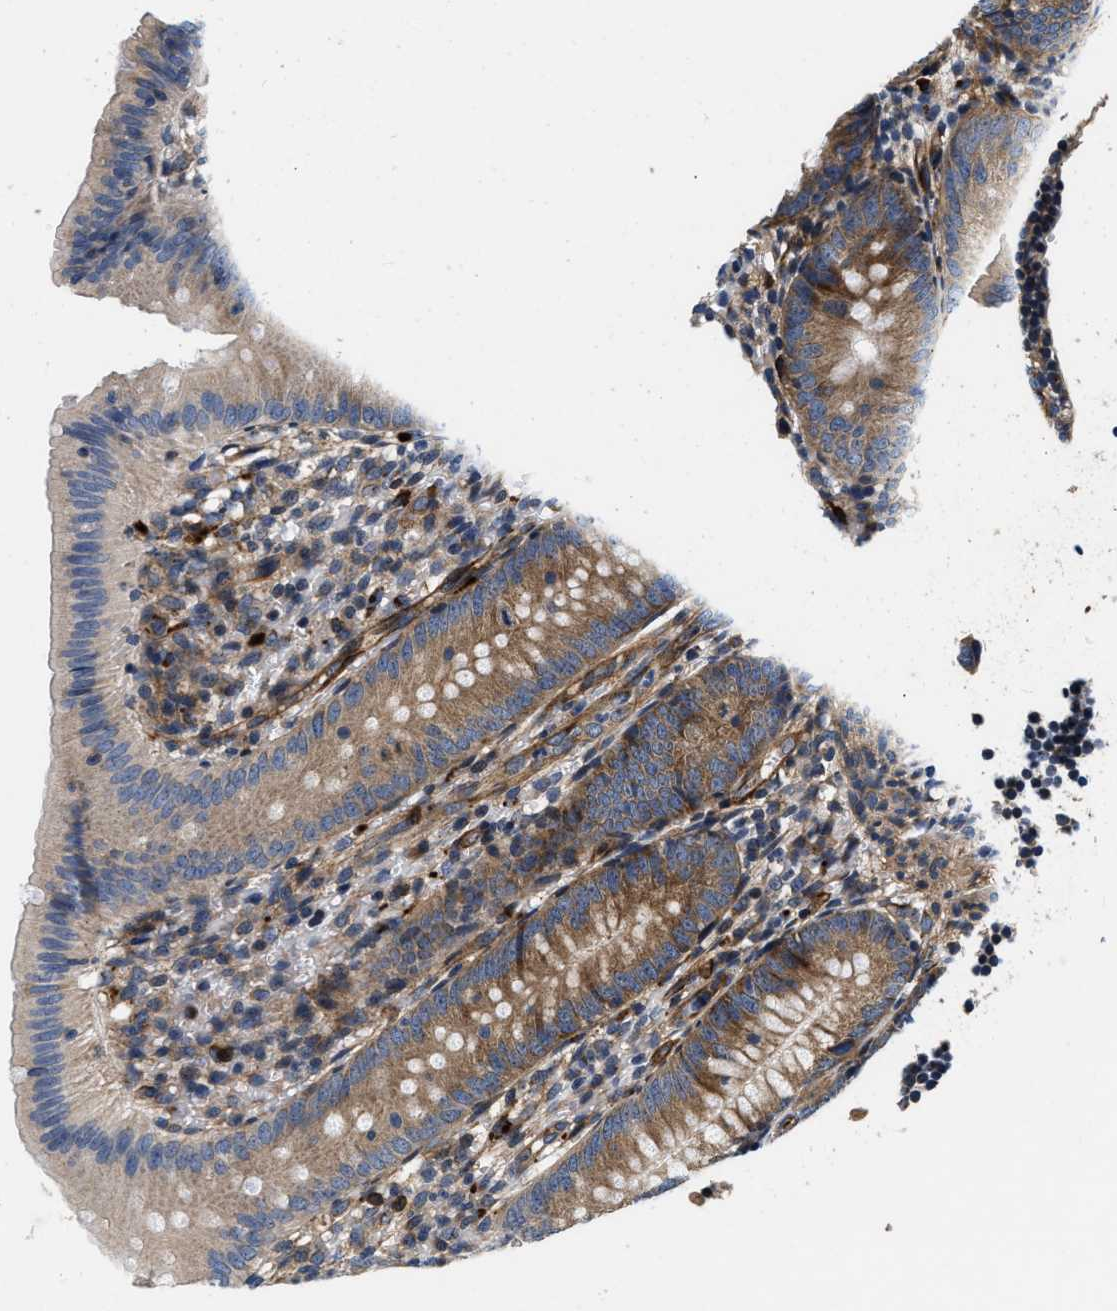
{"staining": {"intensity": "moderate", "quantity": ">75%", "location": "cytoplasmic/membranous"}, "tissue": "appendix", "cell_type": "Glandular cells", "image_type": "normal", "snomed": [{"axis": "morphology", "description": "Normal tissue, NOS"}, {"axis": "topography", "description": "Appendix"}], "caption": "Immunohistochemical staining of benign appendix displays >75% levels of moderate cytoplasmic/membranous protein positivity in approximately >75% of glandular cells.", "gene": "NME6", "patient": {"sex": "male", "age": 1}}